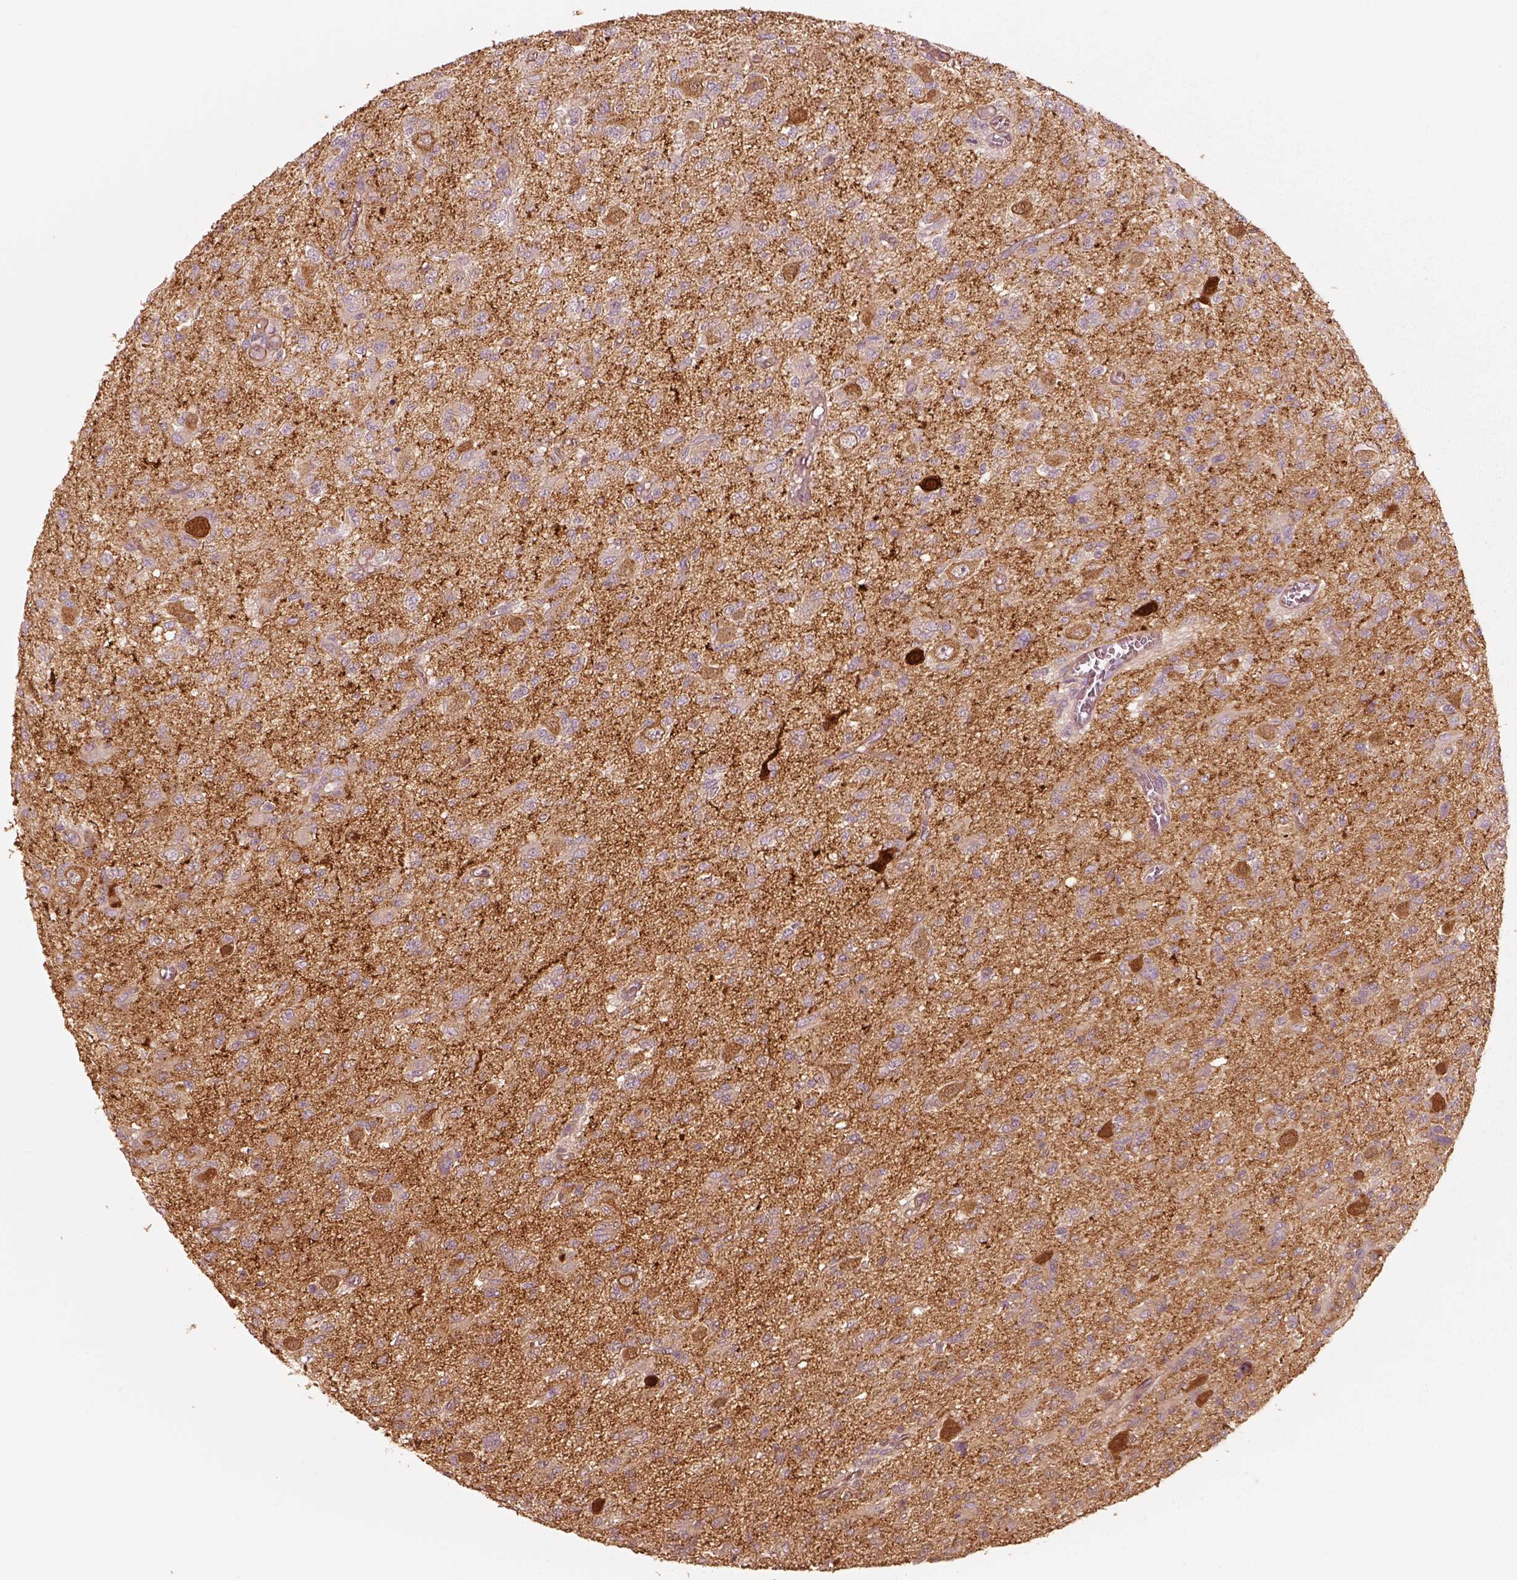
{"staining": {"intensity": "weak", "quantity": ">75%", "location": "cytoplasmic/membranous"}, "tissue": "glioma", "cell_type": "Tumor cells", "image_type": "cancer", "snomed": [{"axis": "morphology", "description": "Glioma, malignant, Low grade"}, {"axis": "topography", "description": "Brain"}], "caption": "High-power microscopy captured an immunohistochemistry (IHC) image of glioma, revealing weak cytoplasmic/membranous positivity in about >75% of tumor cells. (Stains: DAB in brown, nuclei in blue, Microscopy: brightfield microscopy at high magnification).", "gene": "CRYM", "patient": {"sex": "male", "age": 64}}